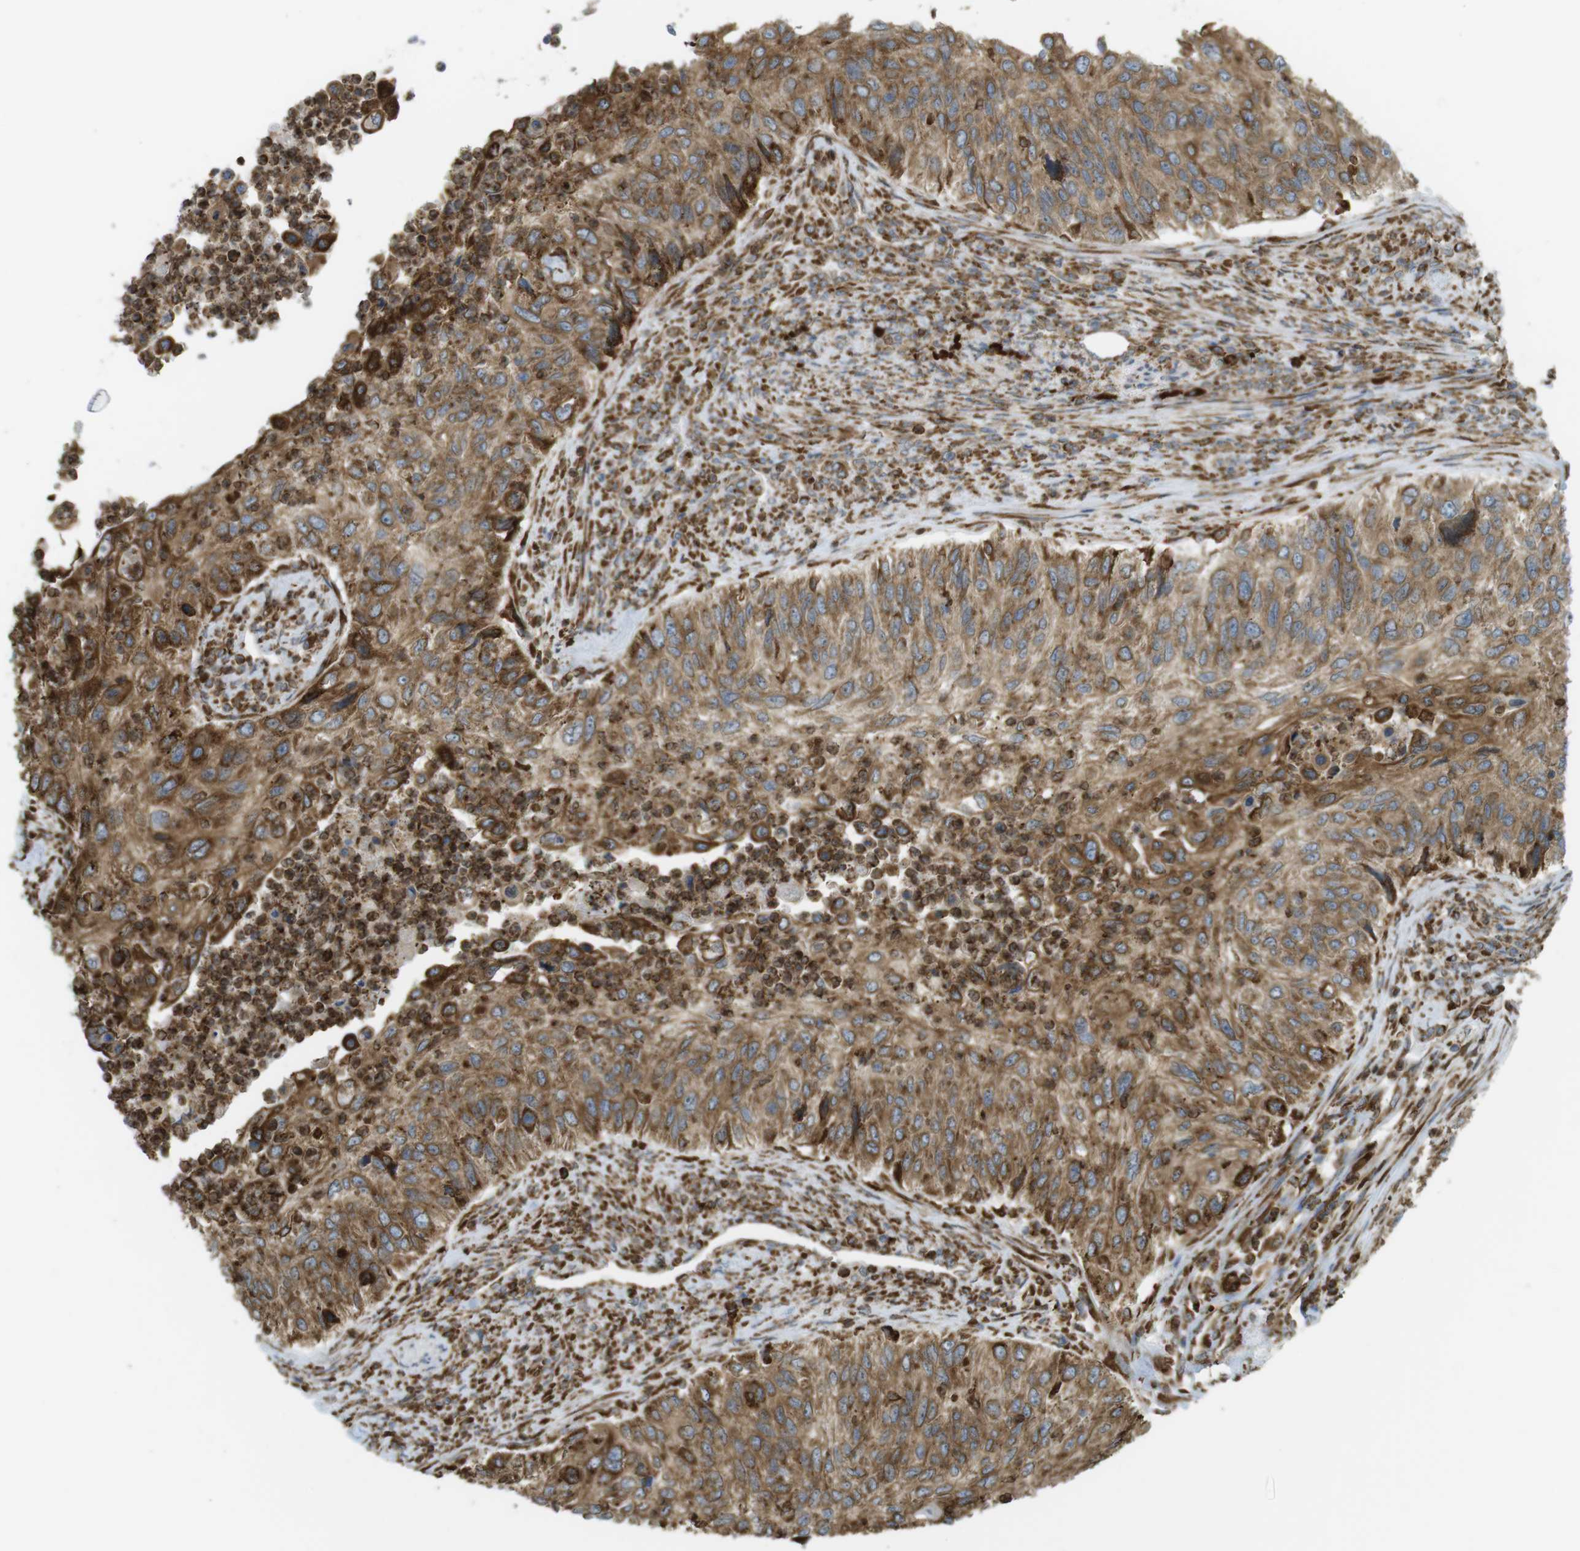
{"staining": {"intensity": "moderate", "quantity": ">75%", "location": "cytoplasmic/membranous"}, "tissue": "urothelial cancer", "cell_type": "Tumor cells", "image_type": "cancer", "snomed": [{"axis": "morphology", "description": "Urothelial carcinoma, High grade"}, {"axis": "topography", "description": "Urinary bladder"}], "caption": "A micrograph showing moderate cytoplasmic/membranous staining in approximately >75% of tumor cells in urothelial cancer, as visualized by brown immunohistochemical staining.", "gene": "MBOAT2", "patient": {"sex": "female", "age": 60}}